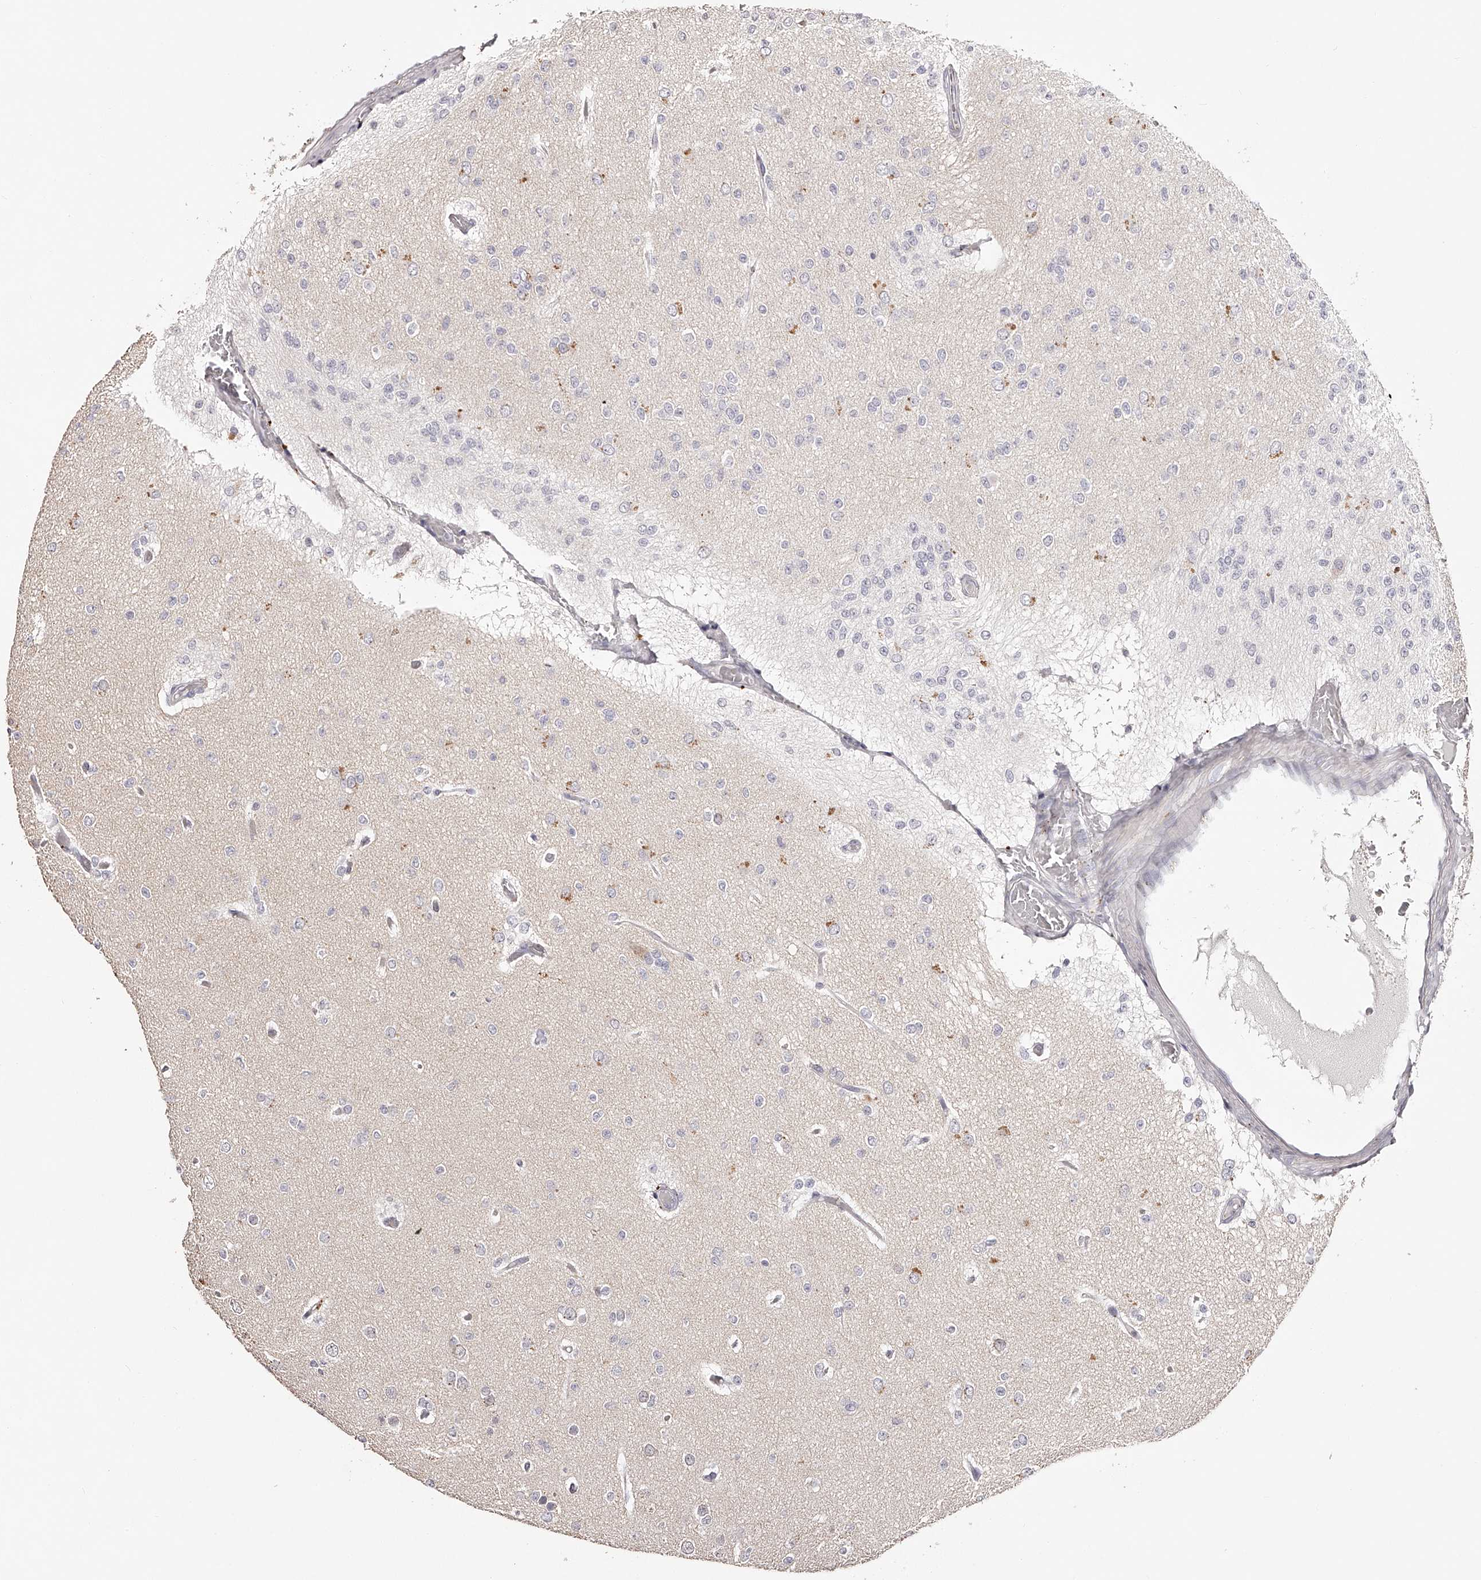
{"staining": {"intensity": "negative", "quantity": "none", "location": "none"}, "tissue": "glioma", "cell_type": "Tumor cells", "image_type": "cancer", "snomed": [{"axis": "morphology", "description": "Glioma, malignant, Low grade"}, {"axis": "topography", "description": "Brain"}], "caption": "Immunohistochemistry micrograph of neoplastic tissue: human low-grade glioma (malignant) stained with DAB (3,3'-diaminobenzidine) exhibits no significant protein expression in tumor cells. (Brightfield microscopy of DAB immunohistochemistry at high magnification).", "gene": "SLC35D3", "patient": {"sex": "female", "age": 22}}